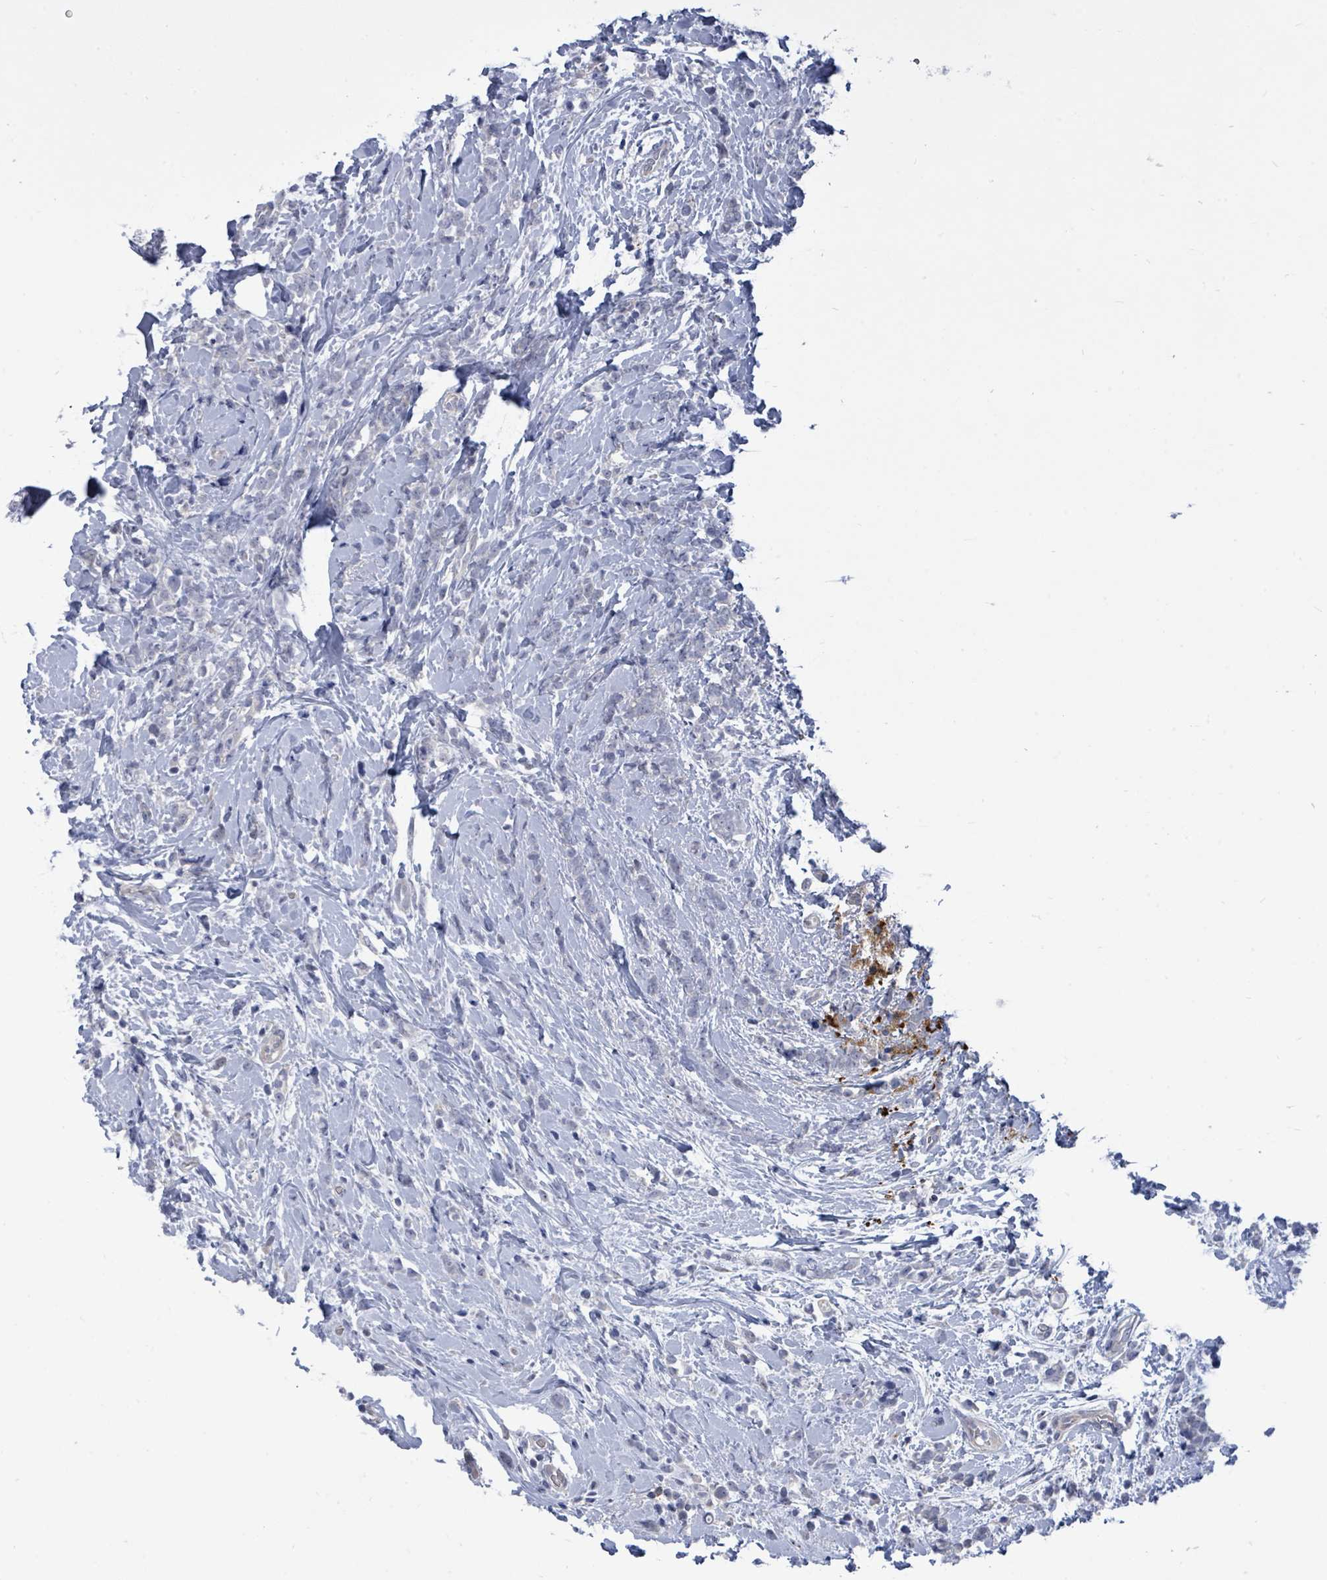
{"staining": {"intensity": "negative", "quantity": "none", "location": "none"}, "tissue": "breast cancer", "cell_type": "Tumor cells", "image_type": "cancer", "snomed": [{"axis": "morphology", "description": "Lobular carcinoma"}, {"axis": "topography", "description": "Breast"}], "caption": "This is an immunohistochemistry (IHC) photomicrograph of human breast lobular carcinoma. There is no positivity in tumor cells.", "gene": "CT45A5", "patient": {"sex": "female", "age": 58}}